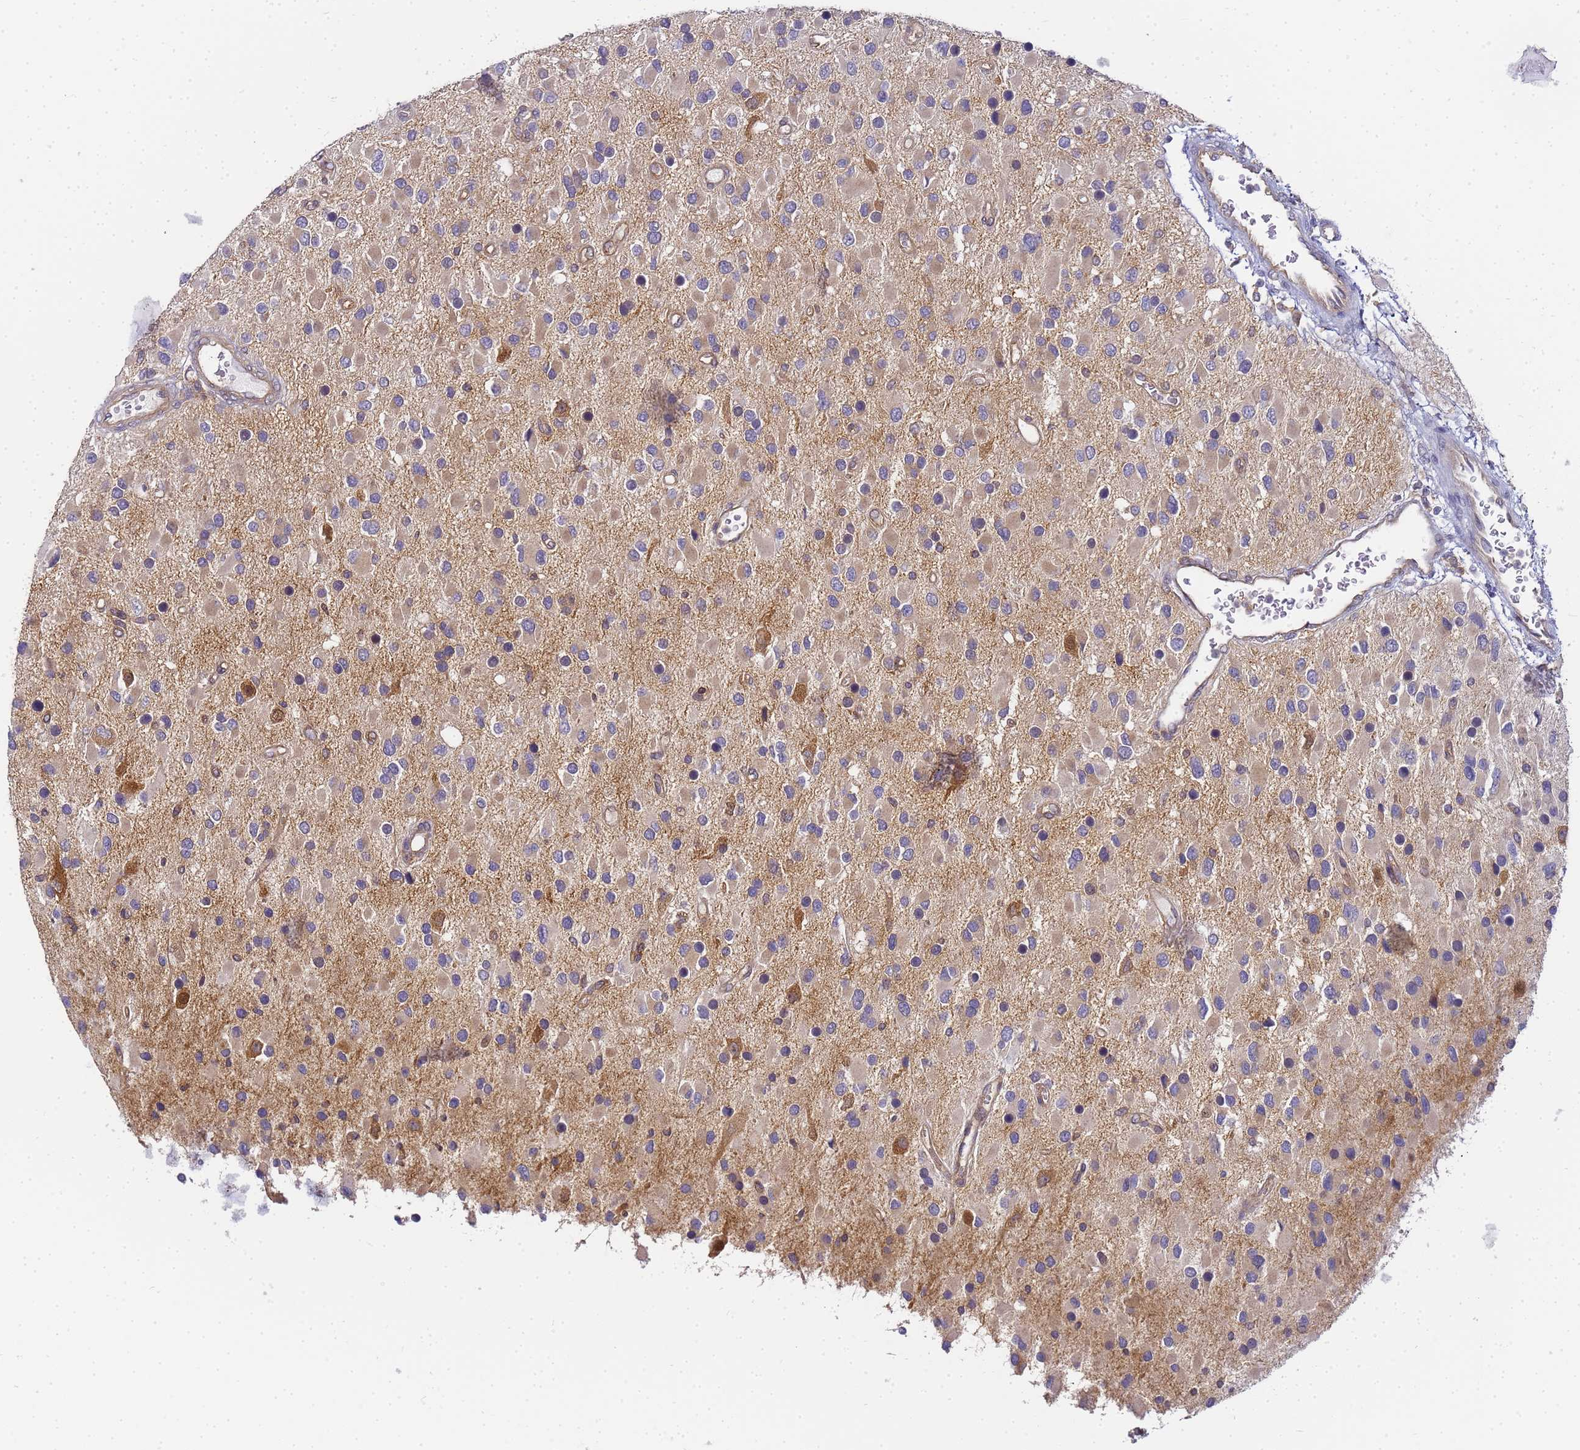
{"staining": {"intensity": "negative", "quantity": "none", "location": "none"}, "tissue": "glioma", "cell_type": "Tumor cells", "image_type": "cancer", "snomed": [{"axis": "morphology", "description": "Glioma, malignant, High grade"}, {"axis": "topography", "description": "Brain"}], "caption": "The image reveals no staining of tumor cells in malignant high-grade glioma.", "gene": "CHM", "patient": {"sex": "male", "age": 53}}